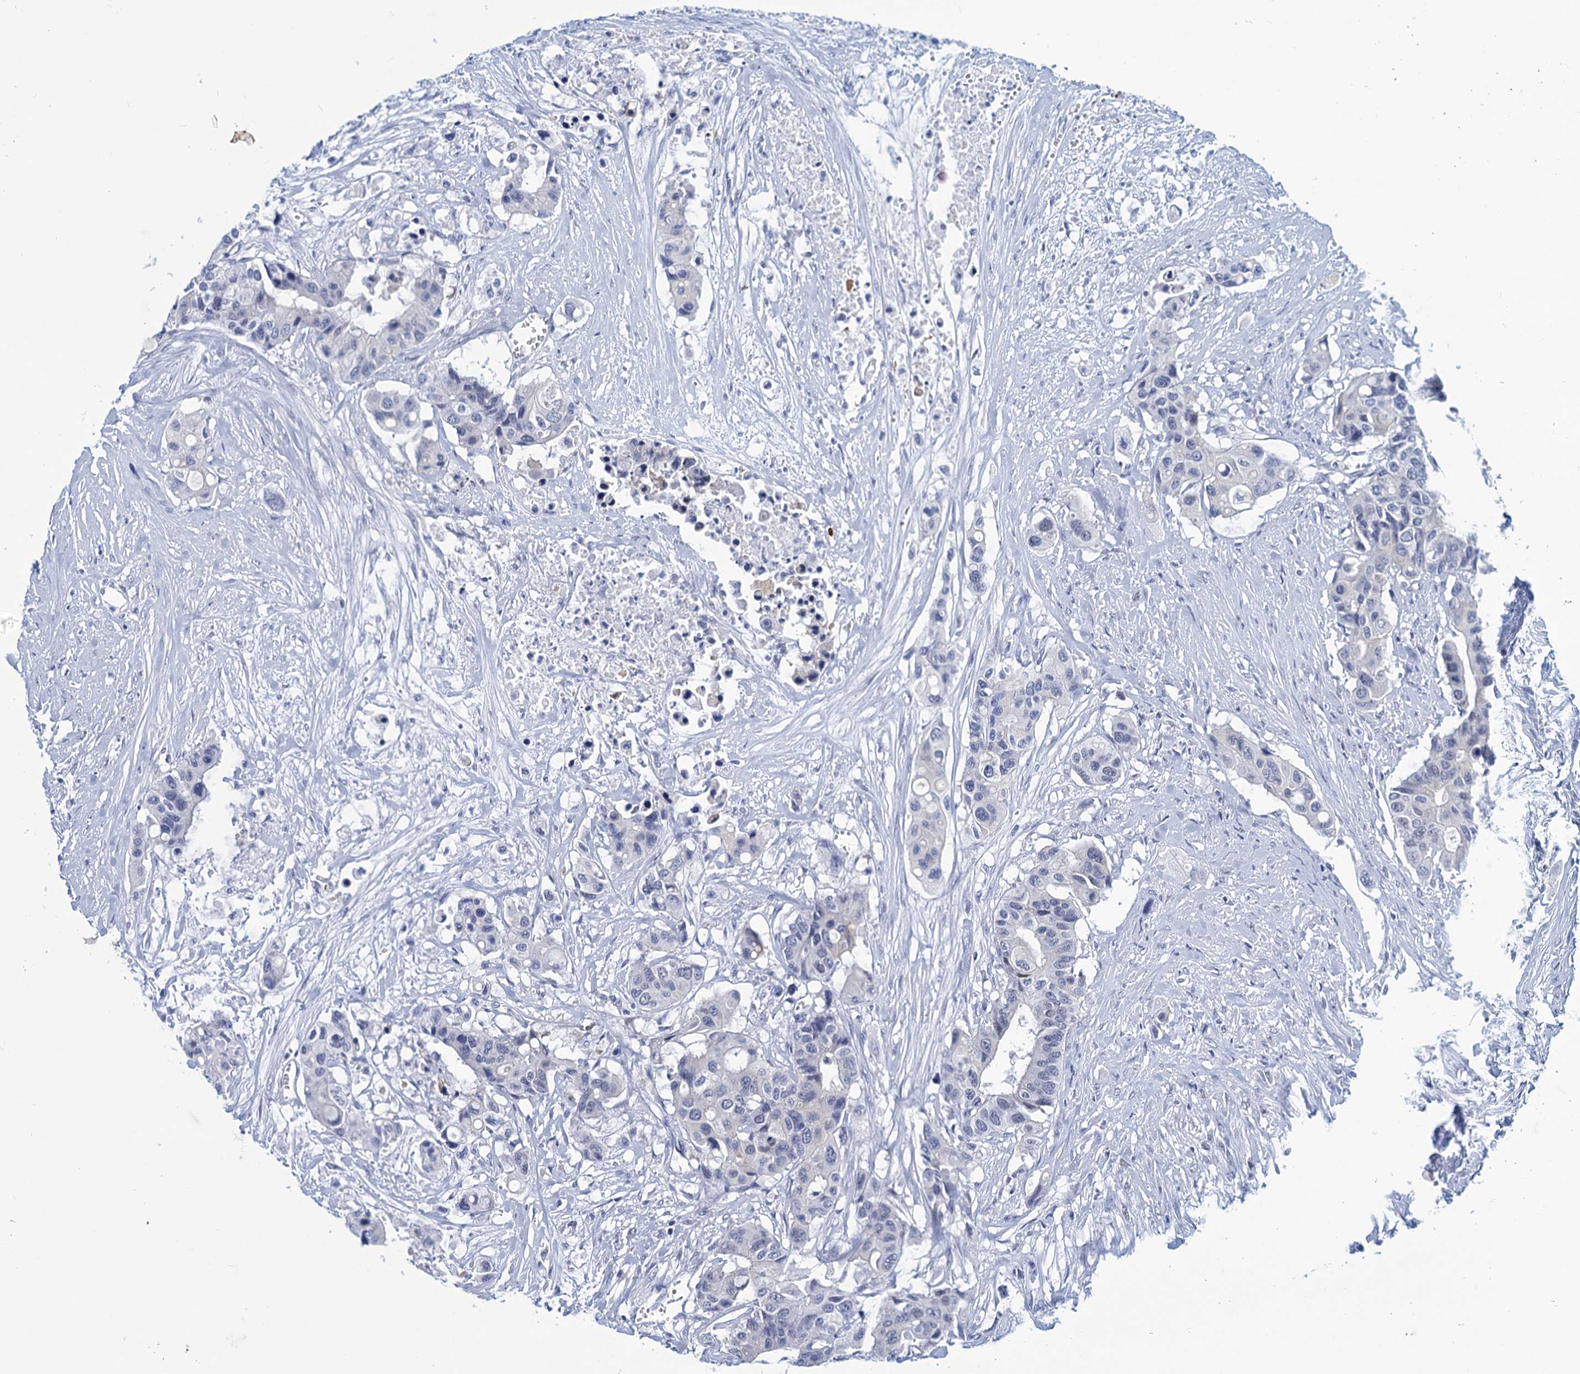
{"staining": {"intensity": "negative", "quantity": "none", "location": "none"}, "tissue": "colorectal cancer", "cell_type": "Tumor cells", "image_type": "cancer", "snomed": [{"axis": "morphology", "description": "Adenocarcinoma, NOS"}, {"axis": "topography", "description": "Colon"}], "caption": "Immunohistochemistry of adenocarcinoma (colorectal) shows no staining in tumor cells. (DAB (3,3'-diaminobenzidine) immunohistochemistry (IHC) with hematoxylin counter stain).", "gene": "GINS3", "patient": {"sex": "male", "age": 77}}